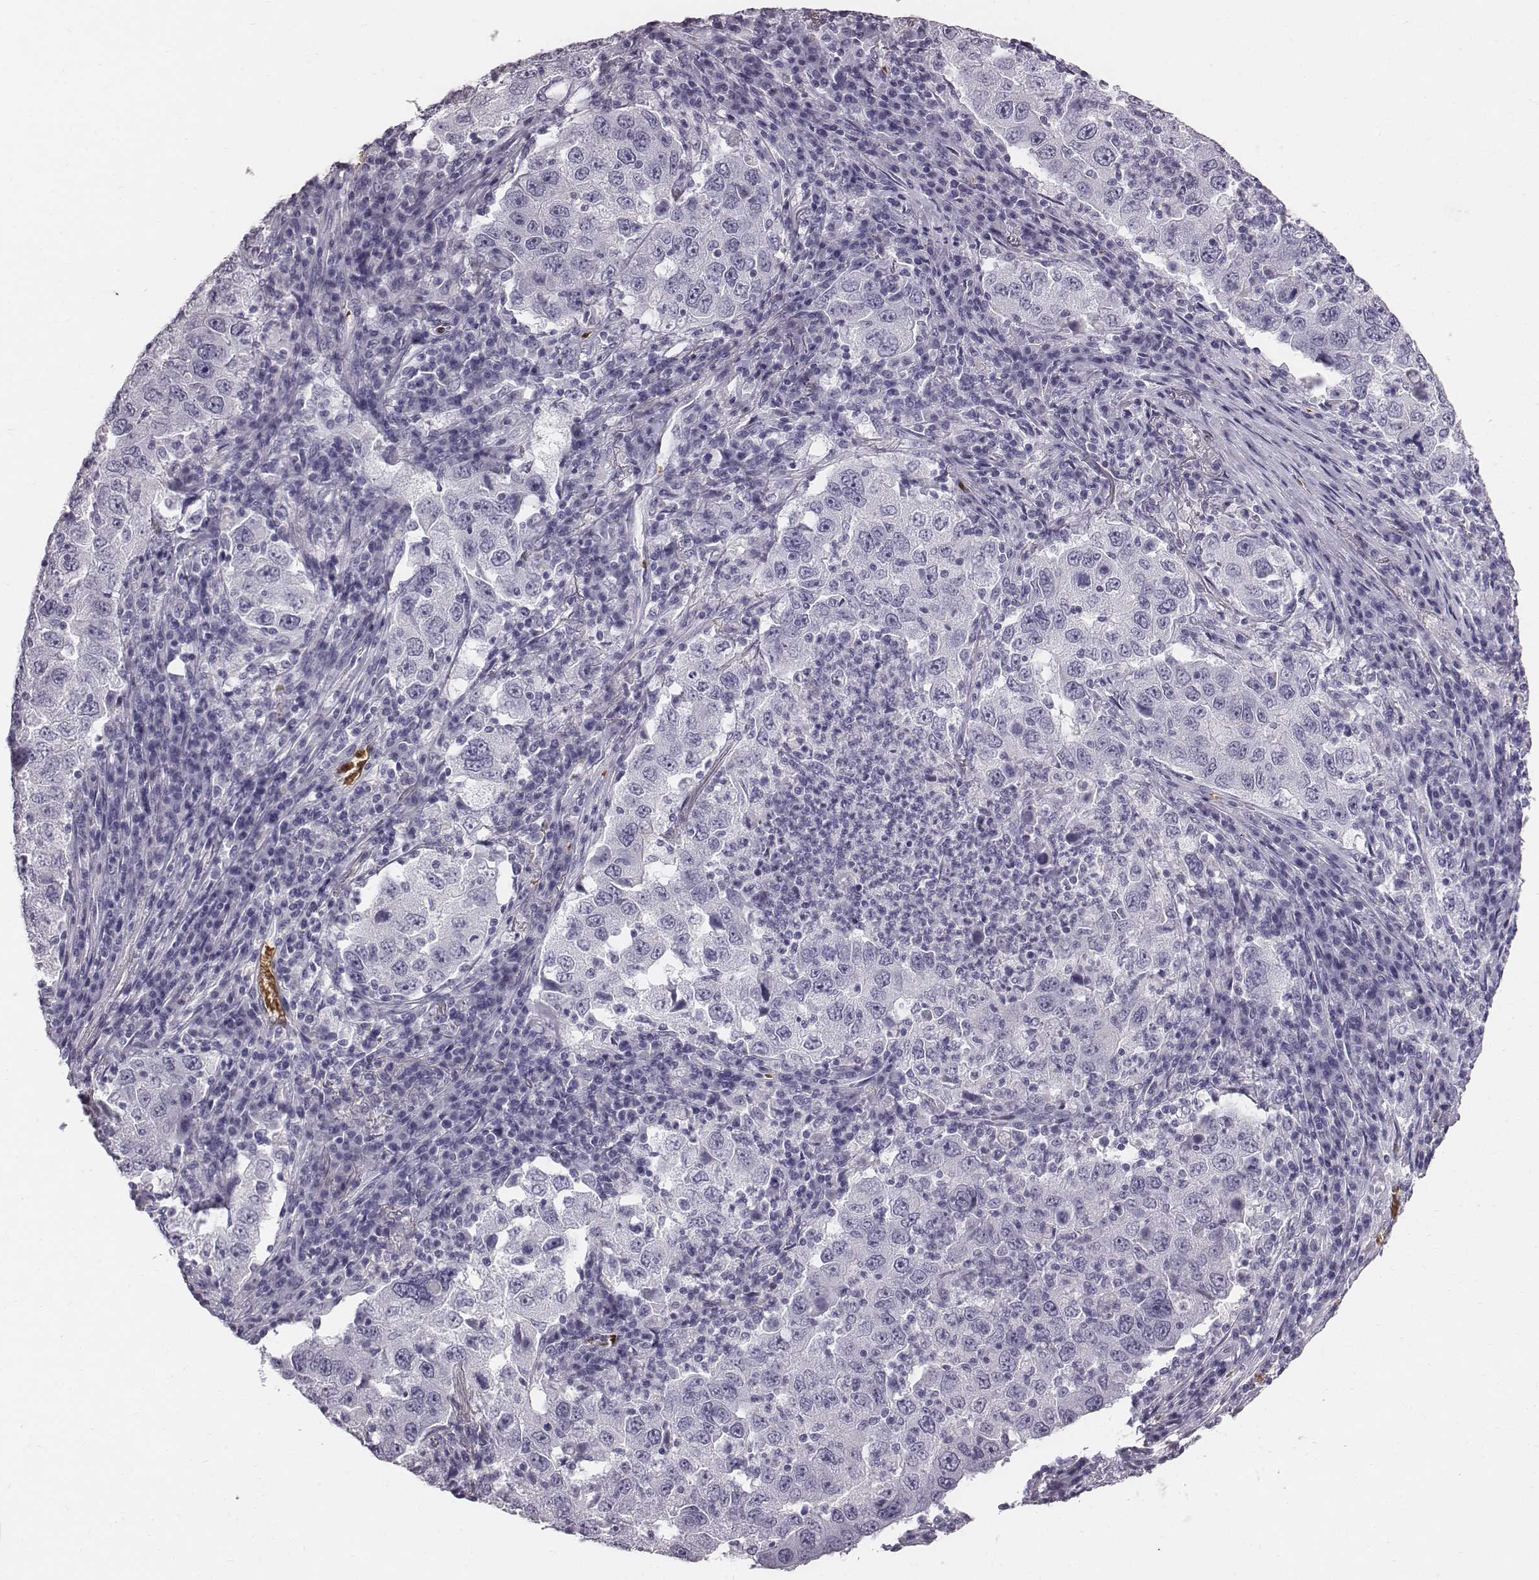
{"staining": {"intensity": "negative", "quantity": "none", "location": "none"}, "tissue": "lung cancer", "cell_type": "Tumor cells", "image_type": "cancer", "snomed": [{"axis": "morphology", "description": "Adenocarcinoma, NOS"}, {"axis": "topography", "description": "Lung"}], "caption": "The image exhibits no staining of tumor cells in lung adenocarcinoma.", "gene": "HBZ", "patient": {"sex": "male", "age": 73}}